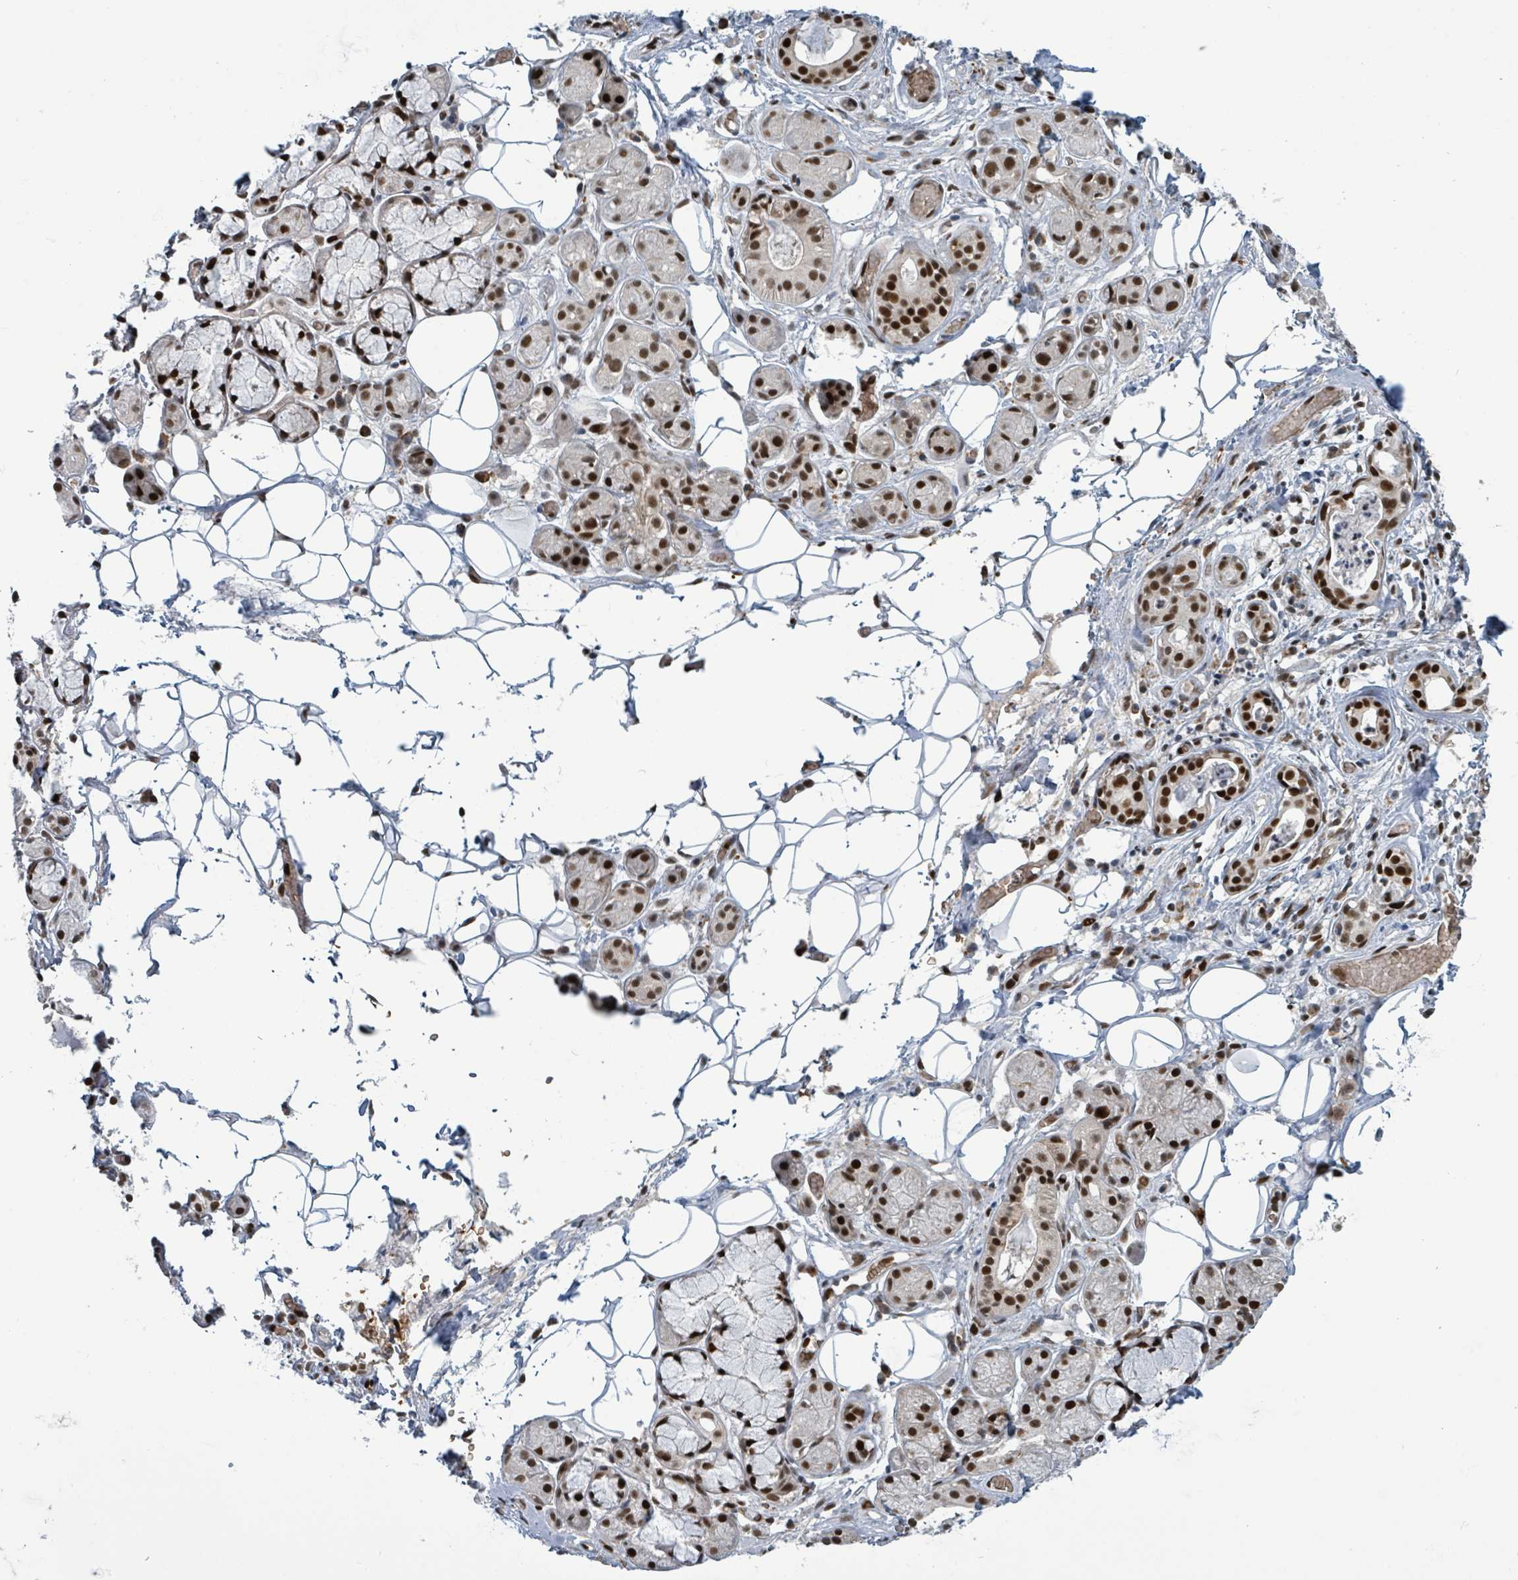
{"staining": {"intensity": "strong", "quantity": ">75%", "location": "nuclear"}, "tissue": "salivary gland", "cell_type": "Glandular cells", "image_type": "normal", "snomed": [{"axis": "morphology", "description": "Normal tissue, NOS"}, {"axis": "topography", "description": "Salivary gland"}], "caption": "Immunohistochemistry (IHC) micrograph of normal salivary gland: human salivary gland stained using IHC shows high levels of strong protein expression localized specifically in the nuclear of glandular cells, appearing as a nuclear brown color.", "gene": "KLF3", "patient": {"sex": "male", "age": 82}}